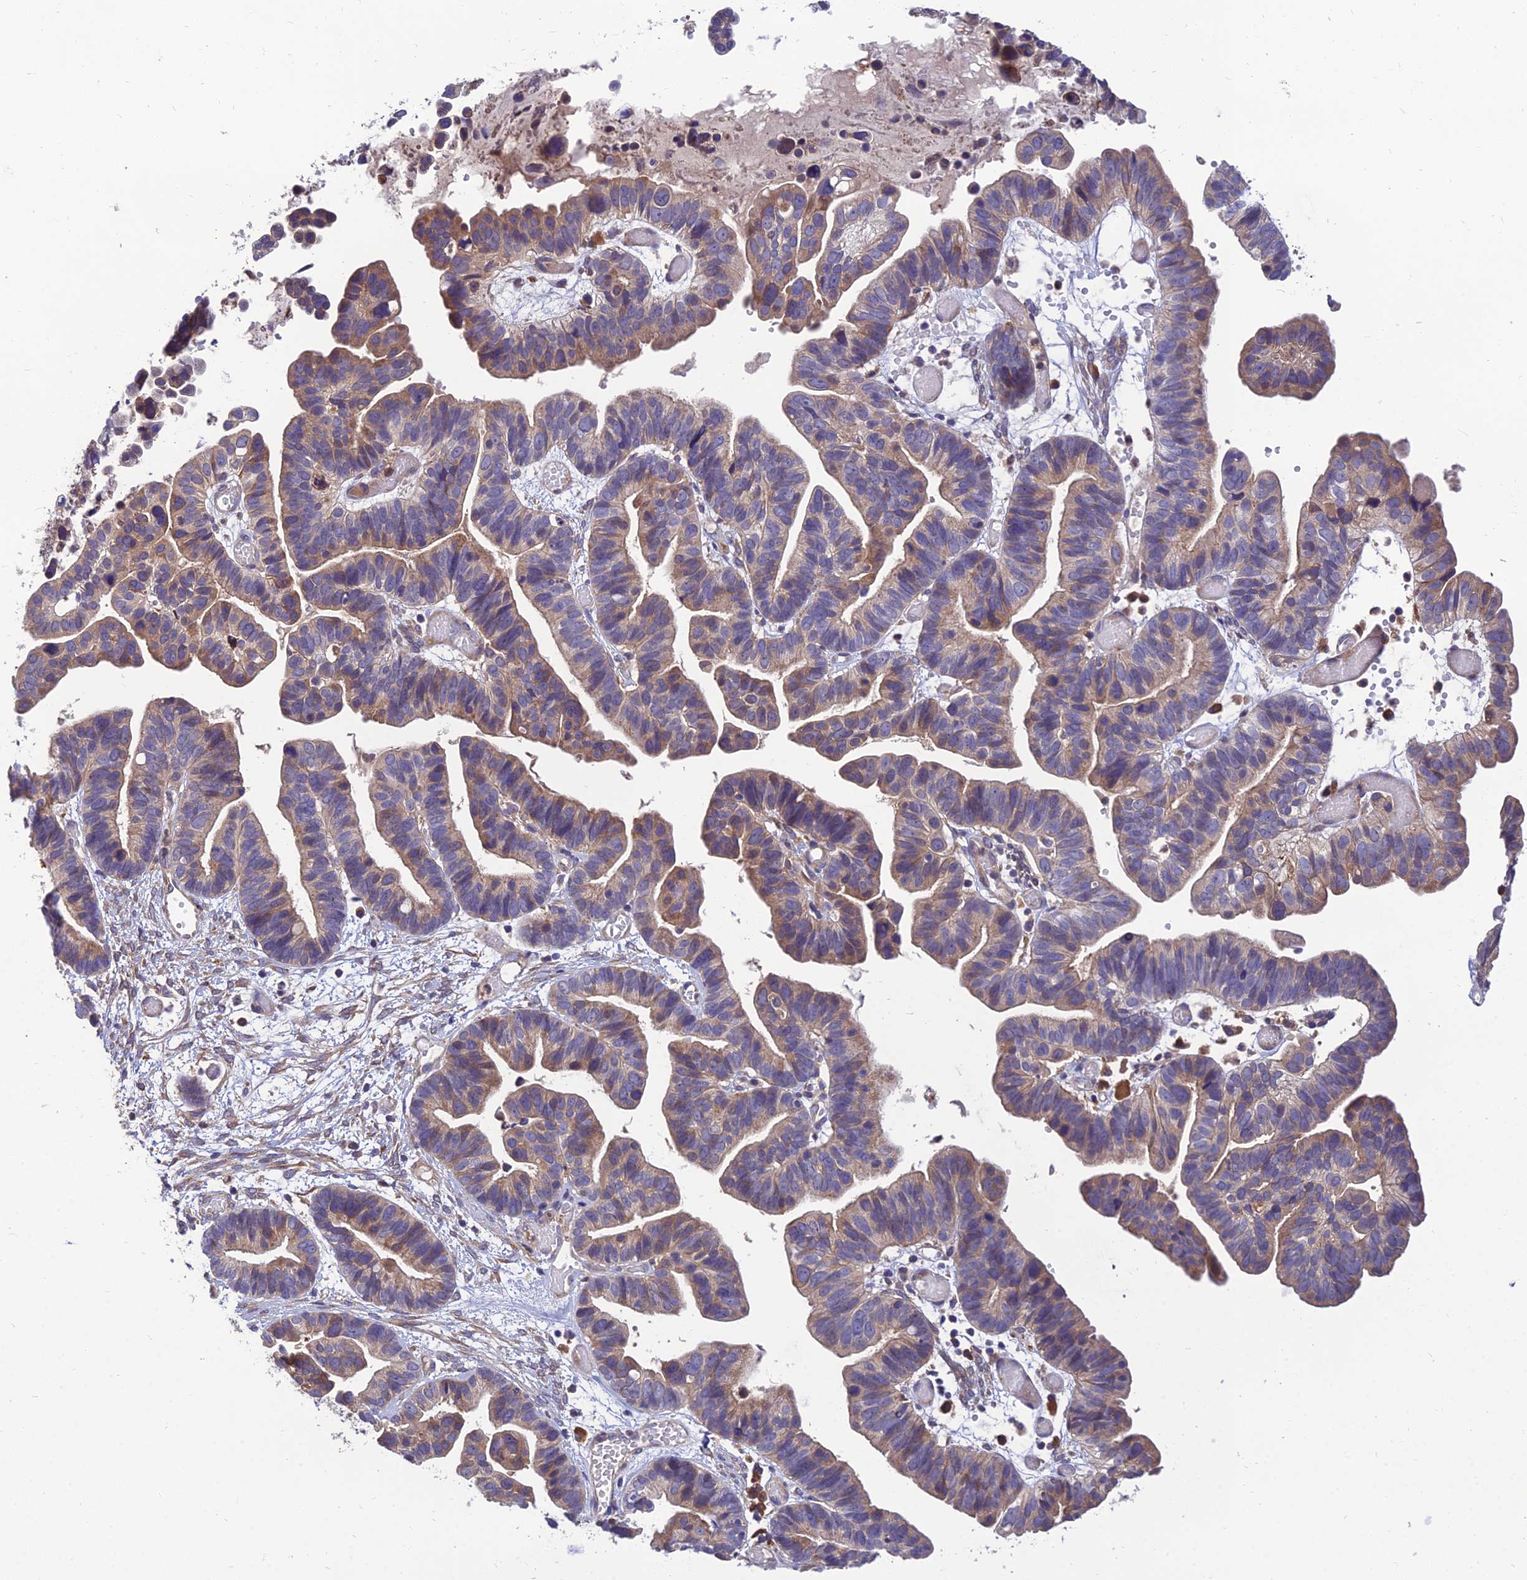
{"staining": {"intensity": "weak", "quantity": "25%-75%", "location": "cytoplasmic/membranous"}, "tissue": "ovarian cancer", "cell_type": "Tumor cells", "image_type": "cancer", "snomed": [{"axis": "morphology", "description": "Cystadenocarcinoma, serous, NOS"}, {"axis": "topography", "description": "Ovary"}], "caption": "Protein staining of ovarian cancer tissue demonstrates weak cytoplasmic/membranous positivity in about 25%-75% of tumor cells. (brown staining indicates protein expression, while blue staining denotes nuclei).", "gene": "UMAD1", "patient": {"sex": "female", "age": 56}}